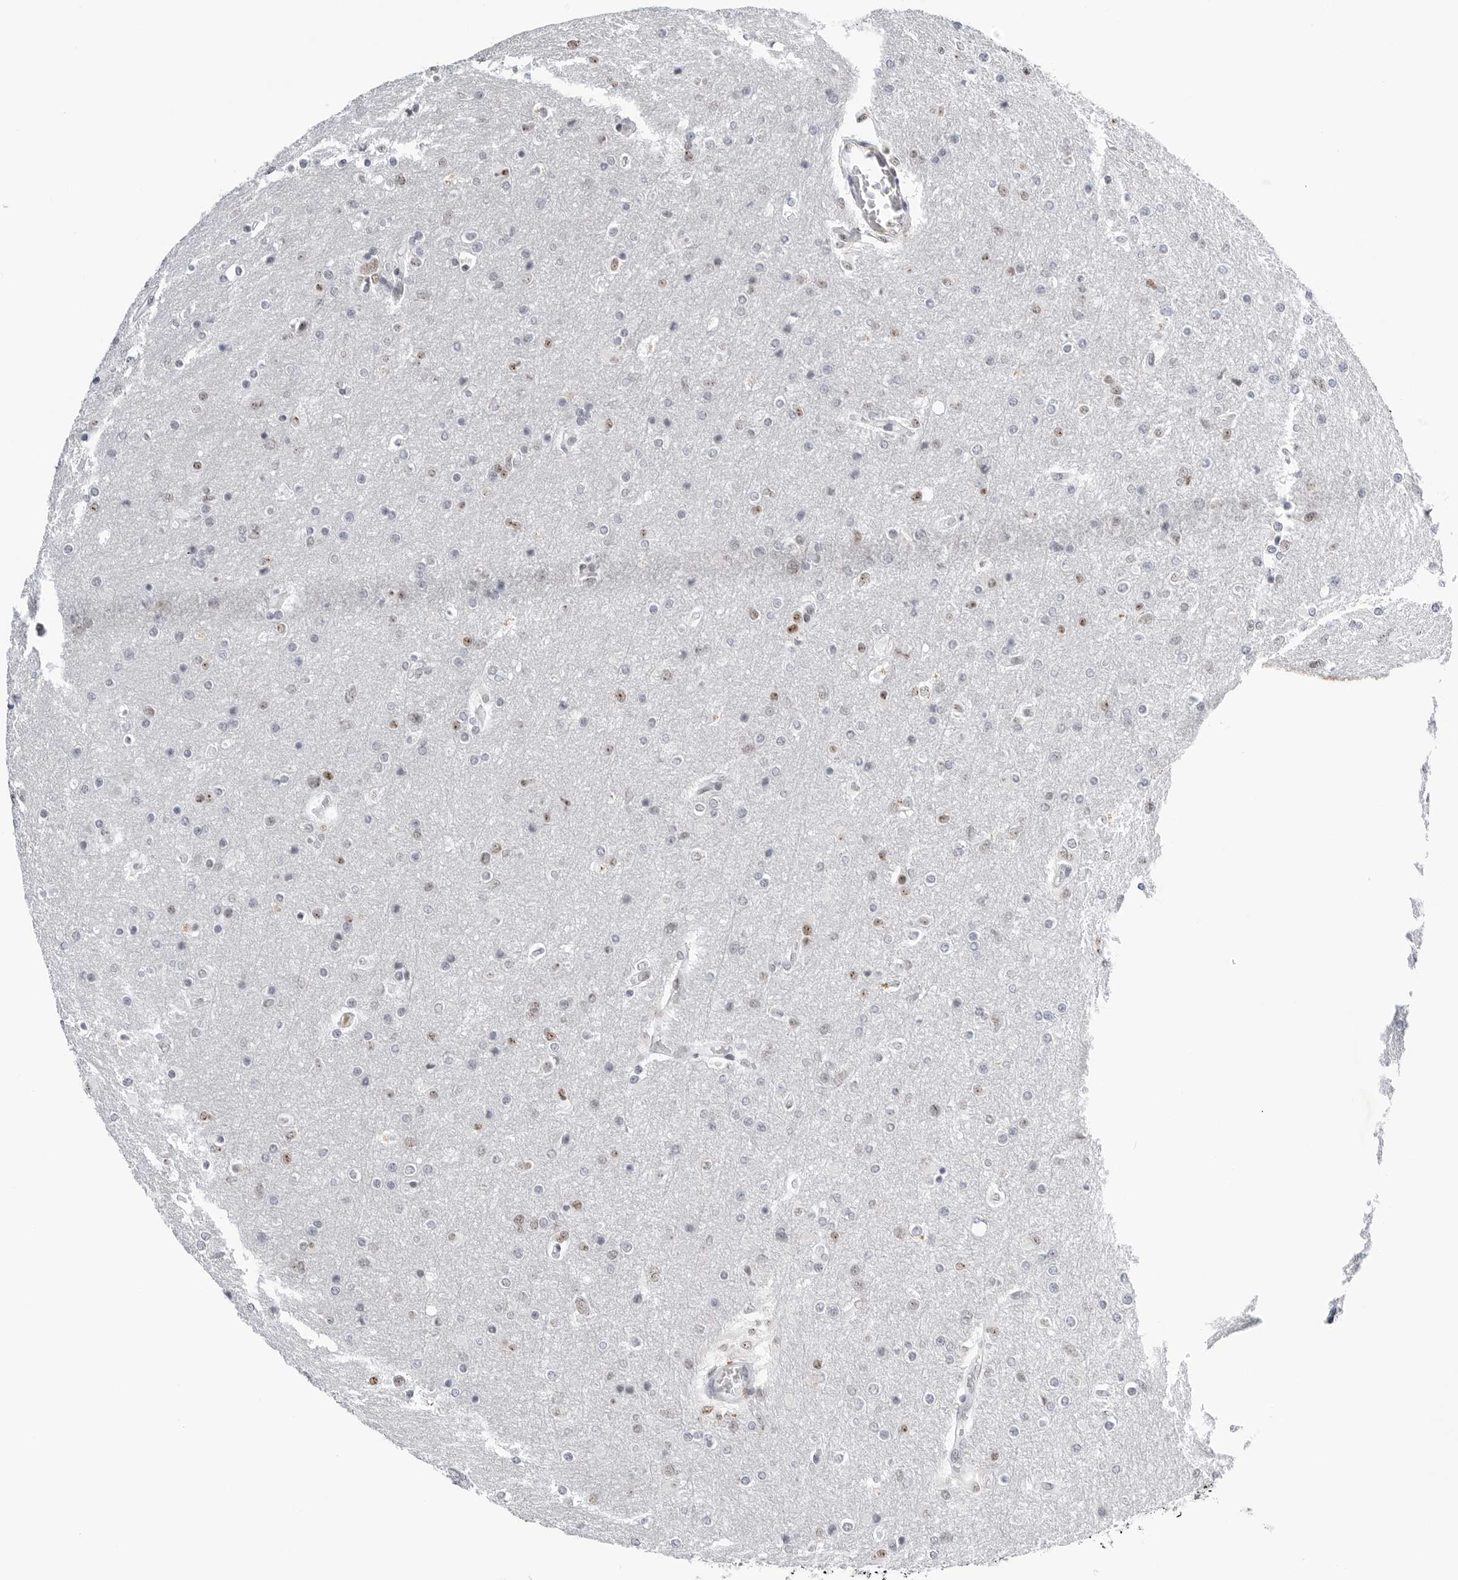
{"staining": {"intensity": "weak", "quantity": "<25%", "location": "nuclear"}, "tissue": "glioma", "cell_type": "Tumor cells", "image_type": "cancer", "snomed": [{"axis": "morphology", "description": "Glioma, malignant, High grade"}, {"axis": "topography", "description": "Cerebral cortex"}], "caption": "High magnification brightfield microscopy of malignant high-grade glioma stained with DAB (3,3'-diaminobenzidine) (brown) and counterstained with hematoxylin (blue): tumor cells show no significant positivity.", "gene": "WRAP53", "patient": {"sex": "female", "age": 36}}